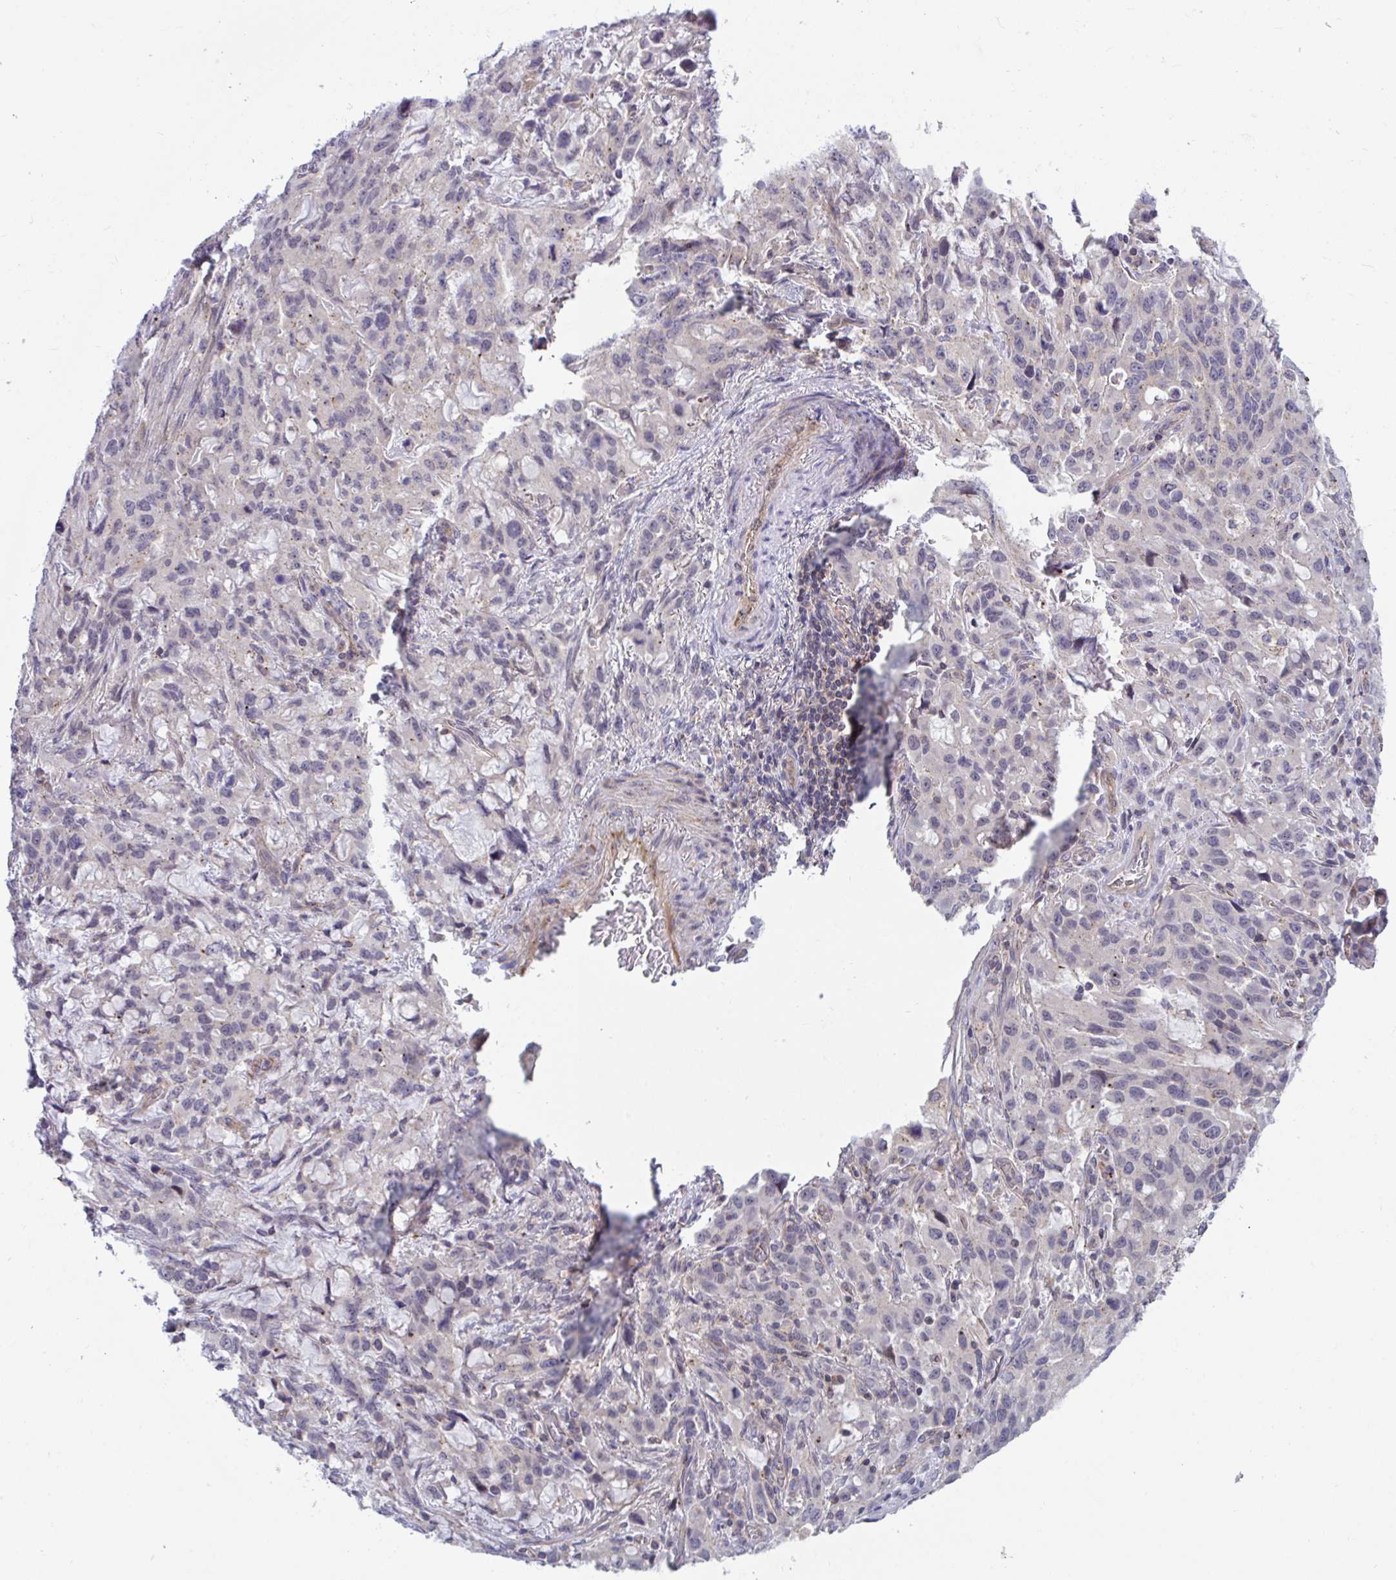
{"staining": {"intensity": "negative", "quantity": "none", "location": "none"}, "tissue": "stomach cancer", "cell_type": "Tumor cells", "image_type": "cancer", "snomed": [{"axis": "morphology", "description": "Adenocarcinoma, NOS"}, {"axis": "topography", "description": "Stomach, upper"}], "caption": "A high-resolution micrograph shows IHC staining of stomach adenocarcinoma, which reveals no significant positivity in tumor cells.", "gene": "IST1", "patient": {"sex": "male", "age": 85}}